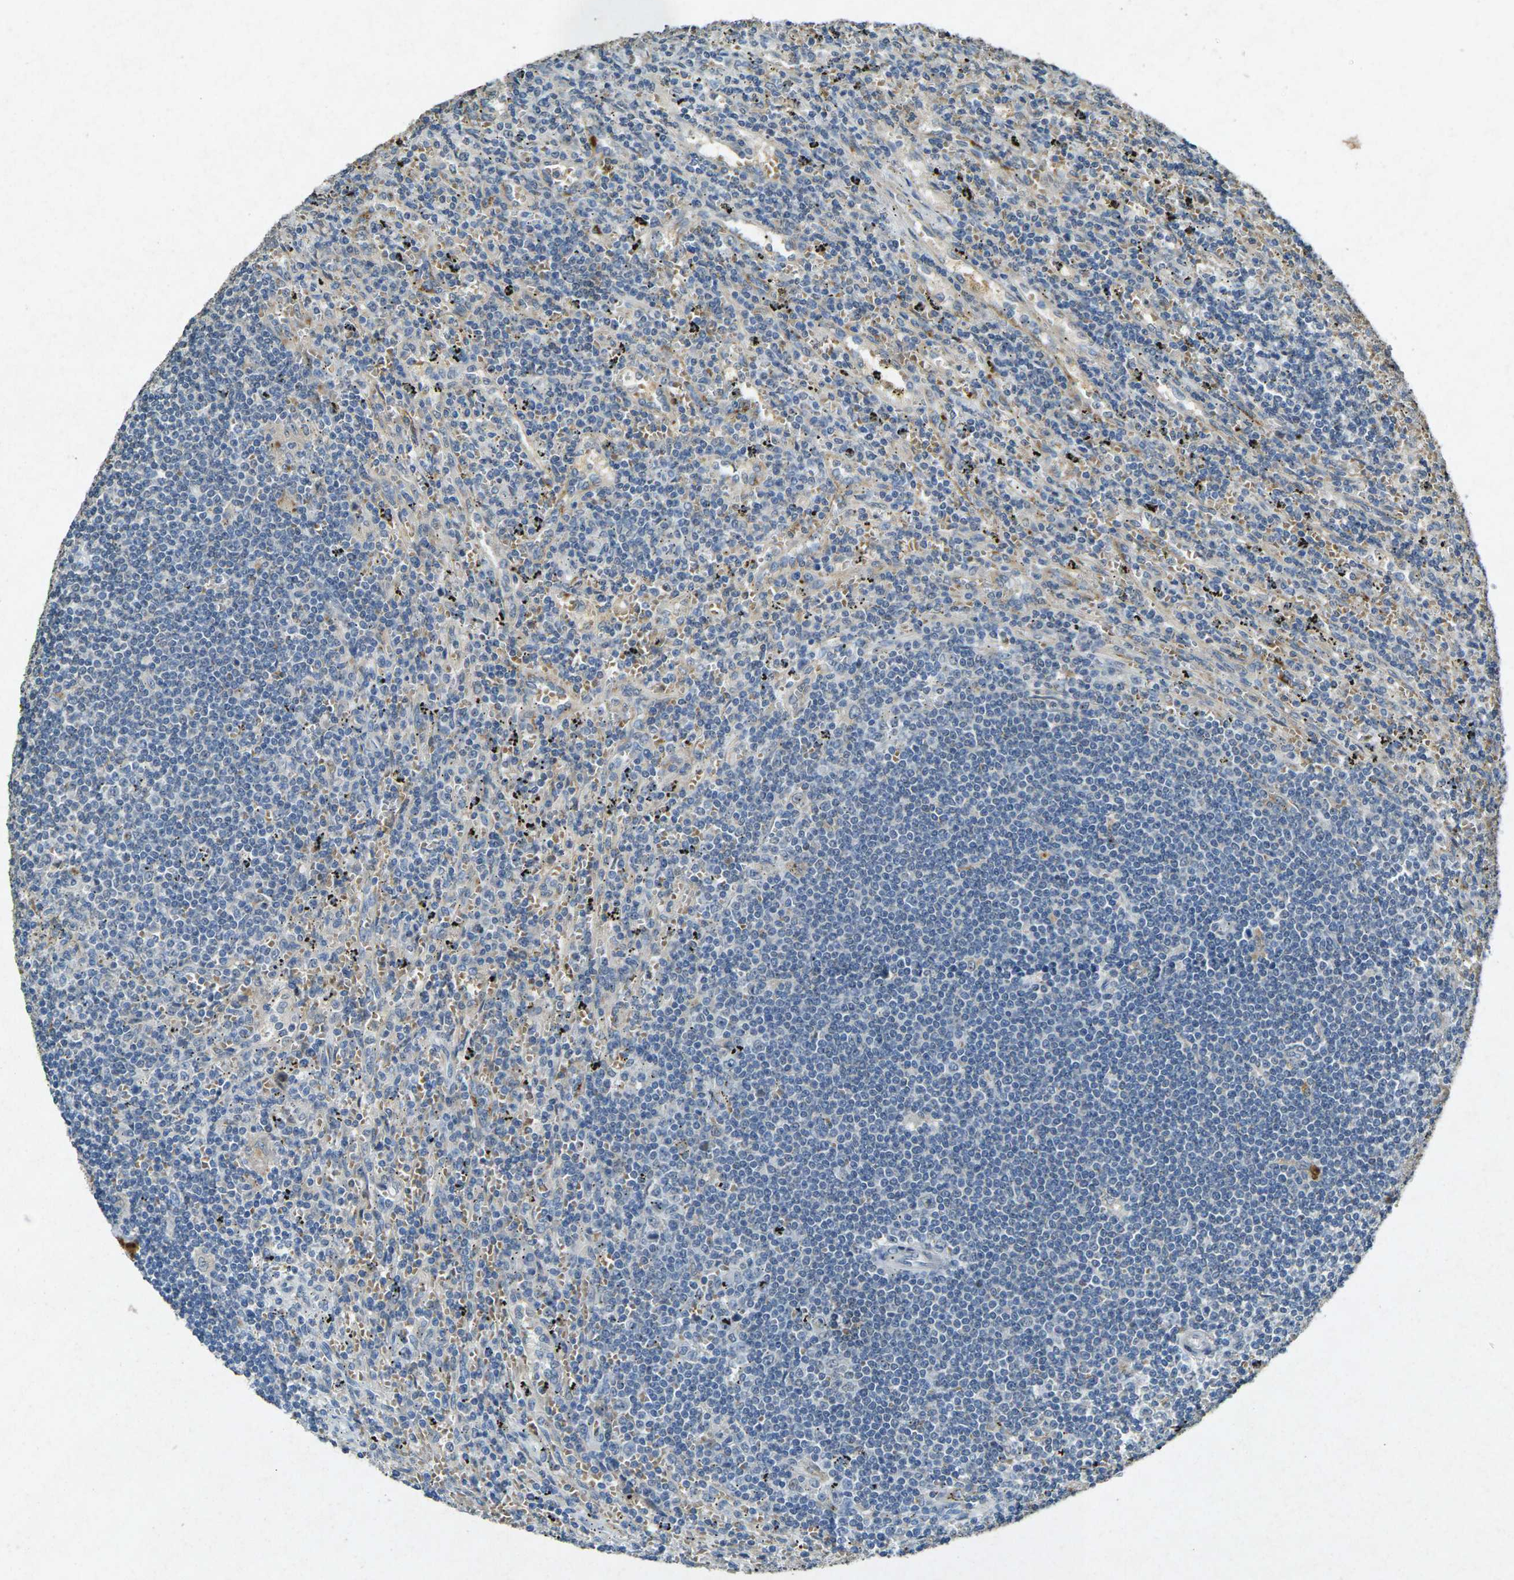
{"staining": {"intensity": "negative", "quantity": "none", "location": "none"}, "tissue": "lymphoma", "cell_type": "Tumor cells", "image_type": "cancer", "snomed": [{"axis": "morphology", "description": "Malignant lymphoma, non-Hodgkin's type, Low grade"}, {"axis": "topography", "description": "Spleen"}], "caption": "High power microscopy micrograph of an immunohistochemistry photomicrograph of low-grade malignant lymphoma, non-Hodgkin's type, revealing no significant staining in tumor cells.", "gene": "RGMA", "patient": {"sex": "male", "age": 76}}